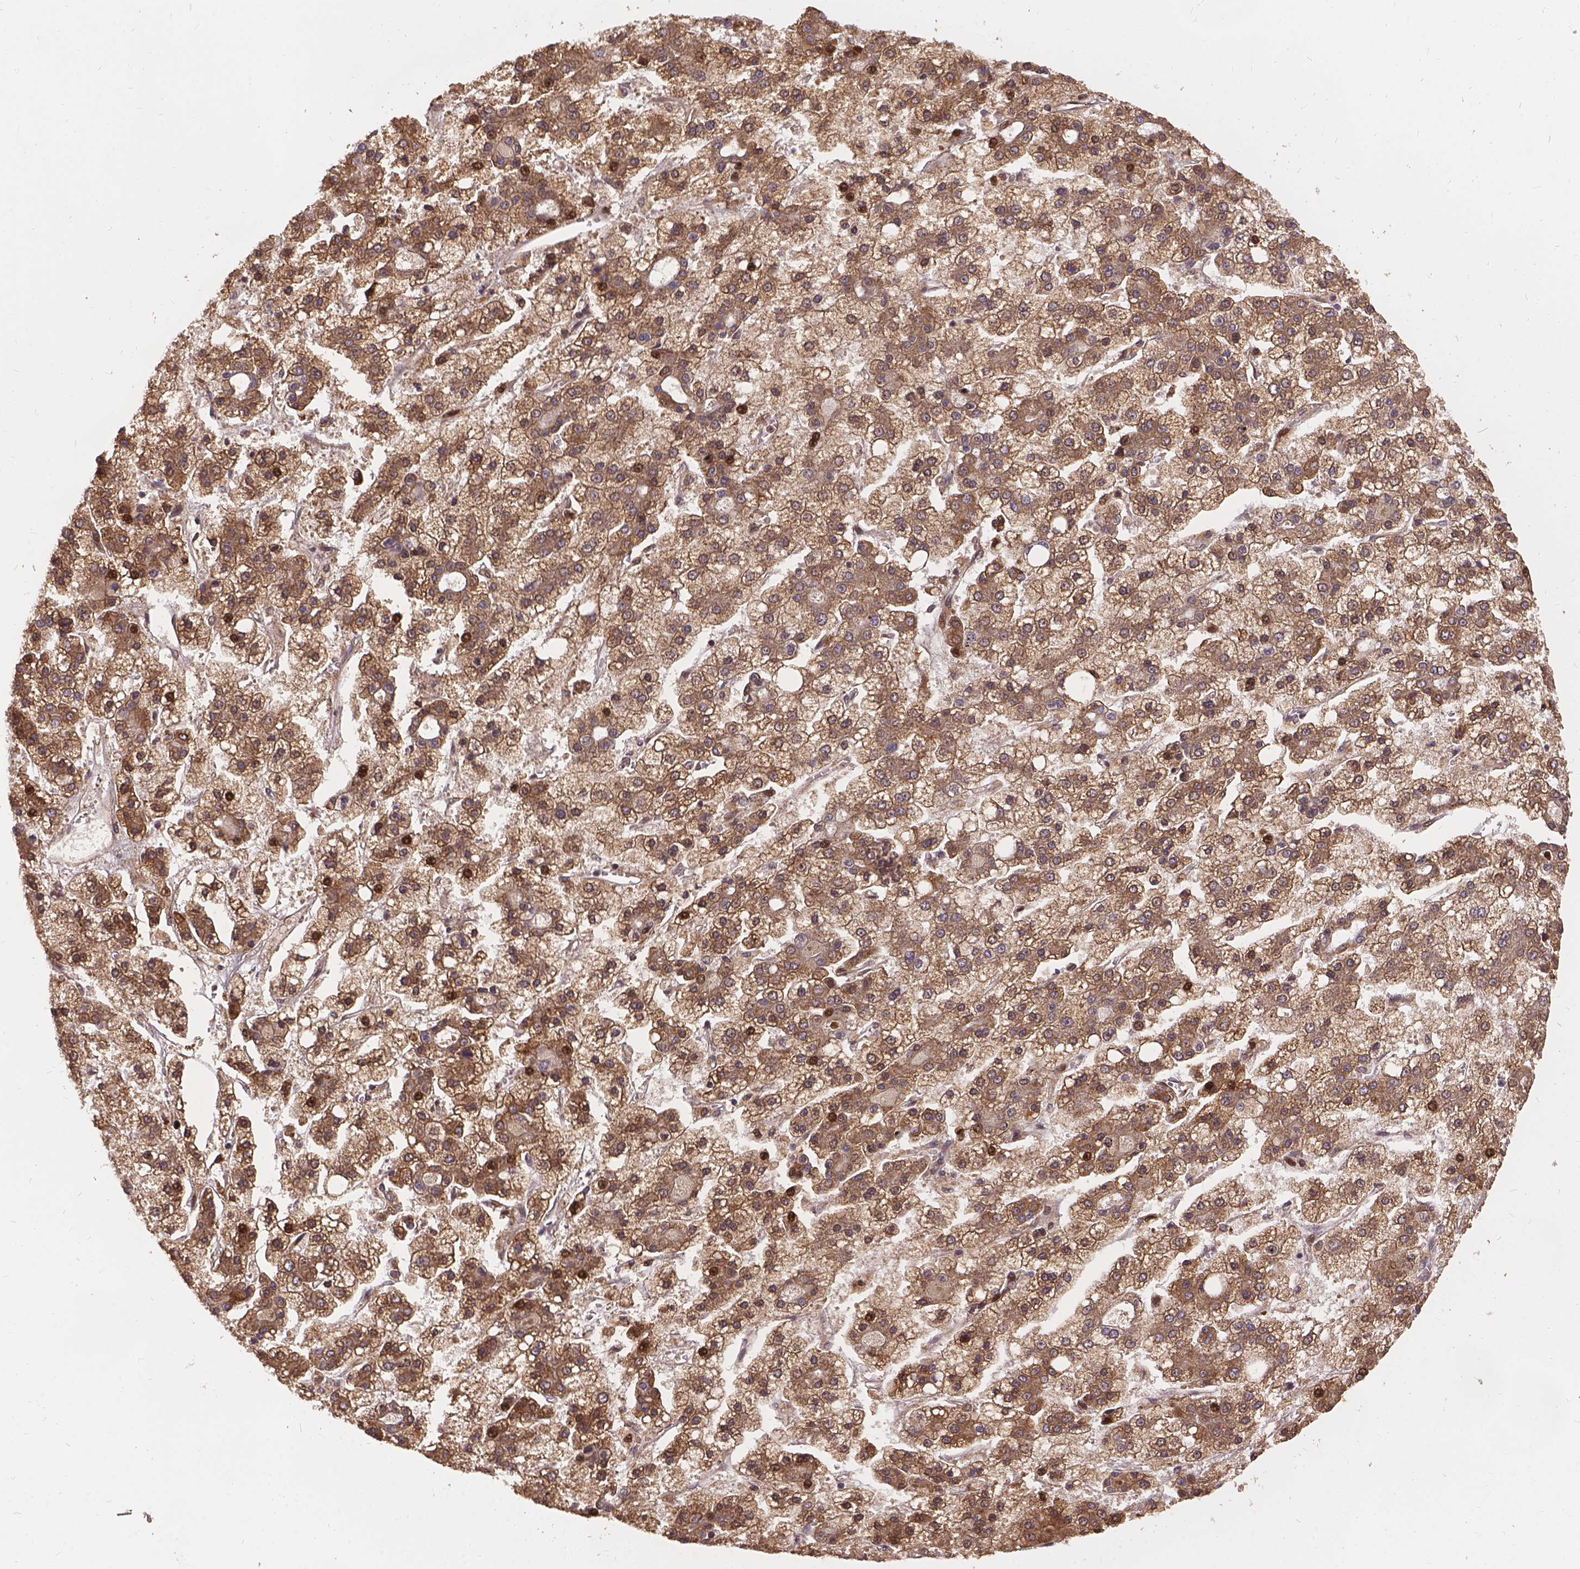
{"staining": {"intensity": "weak", "quantity": ">75%", "location": "cytoplasmic/membranous"}, "tissue": "liver cancer", "cell_type": "Tumor cells", "image_type": "cancer", "snomed": [{"axis": "morphology", "description": "Carcinoma, Hepatocellular, NOS"}, {"axis": "topography", "description": "Liver"}], "caption": "A low amount of weak cytoplasmic/membranous staining is present in approximately >75% of tumor cells in liver cancer (hepatocellular carcinoma) tissue.", "gene": "DENND6A", "patient": {"sex": "male", "age": 73}}